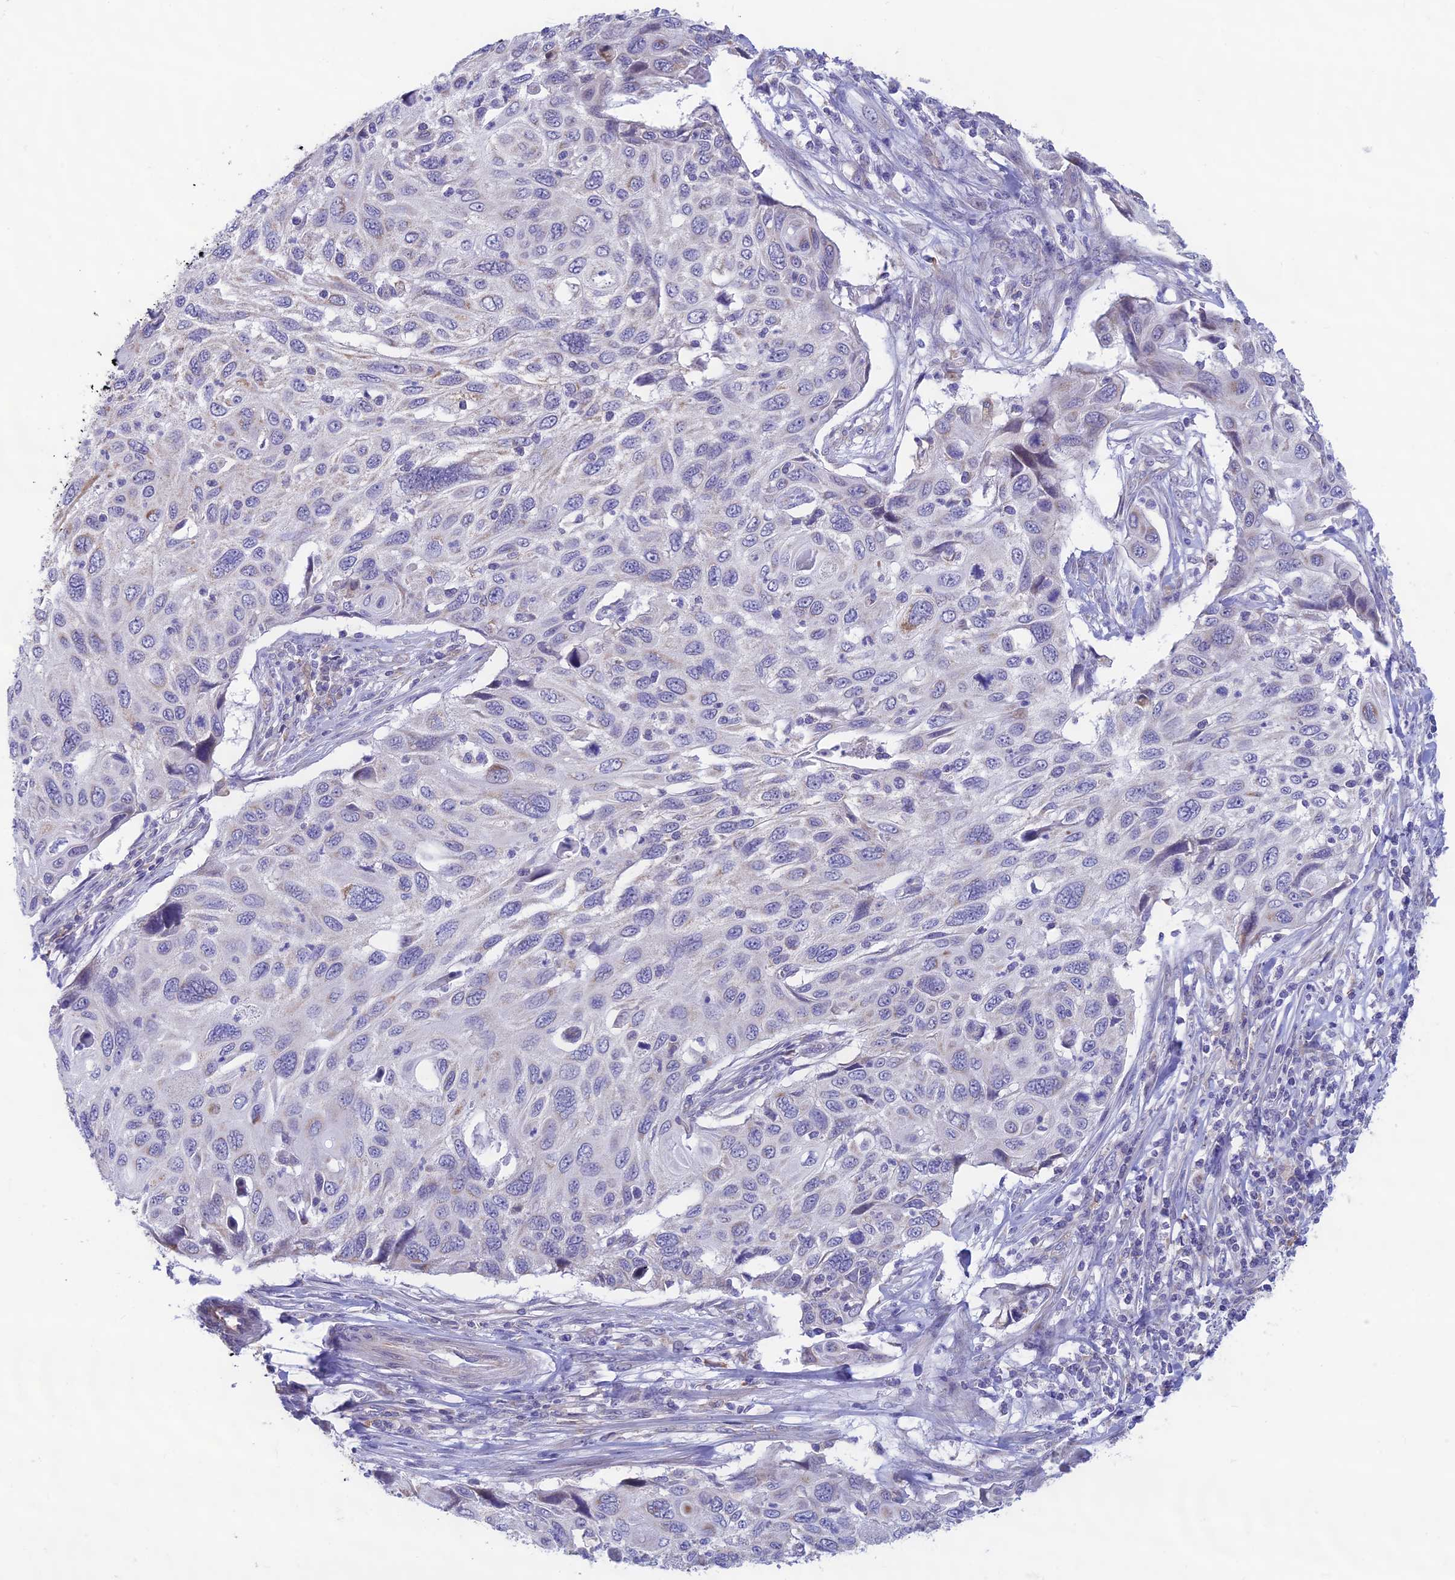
{"staining": {"intensity": "weak", "quantity": "<25%", "location": "cytoplasmic/membranous"}, "tissue": "cervical cancer", "cell_type": "Tumor cells", "image_type": "cancer", "snomed": [{"axis": "morphology", "description": "Squamous cell carcinoma, NOS"}, {"axis": "topography", "description": "Cervix"}], "caption": "High power microscopy image of an immunohistochemistry photomicrograph of cervical squamous cell carcinoma, revealing no significant expression in tumor cells. Brightfield microscopy of immunohistochemistry stained with DAB (brown) and hematoxylin (blue), captured at high magnification.", "gene": "PLAC9", "patient": {"sex": "female", "age": 70}}